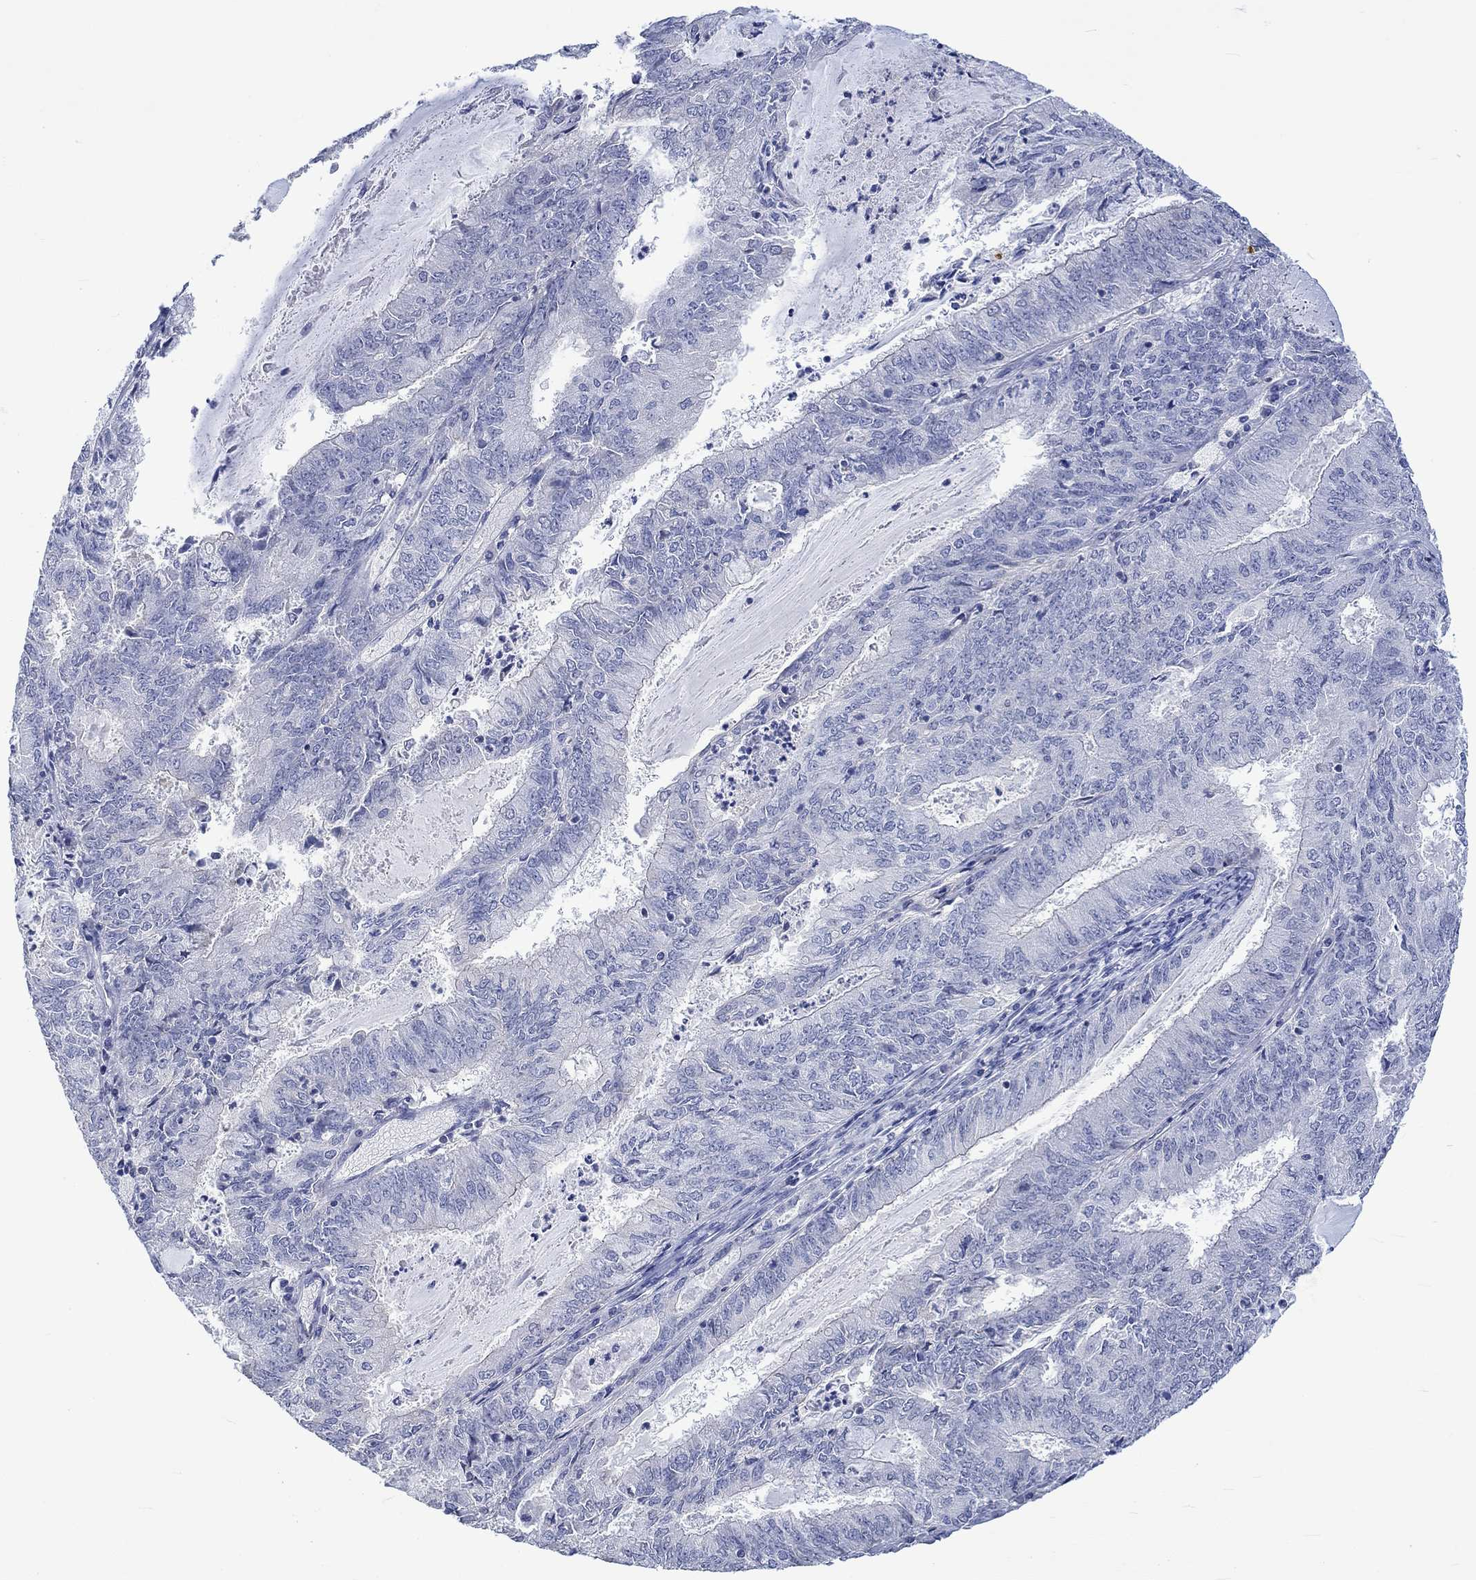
{"staining": {"intensity": "negative", "quantity": "none", "location": "none"}, "tissue": "endometrial cancer", "cell_type": "Tumor cells", "image_type": "cancer", "snomed": [{"axis": "morphology", "description": "Adenocarcinoma, NOS"}, {"axis": "topography", "description": "Endometrium"}], "caption": "Protein analysis of endometrial cancer (adenocarcinoma) reveals no significant expression in tumor cells.", "gene": "AGRP", "patient": {"sex": "female", "age": 57}}